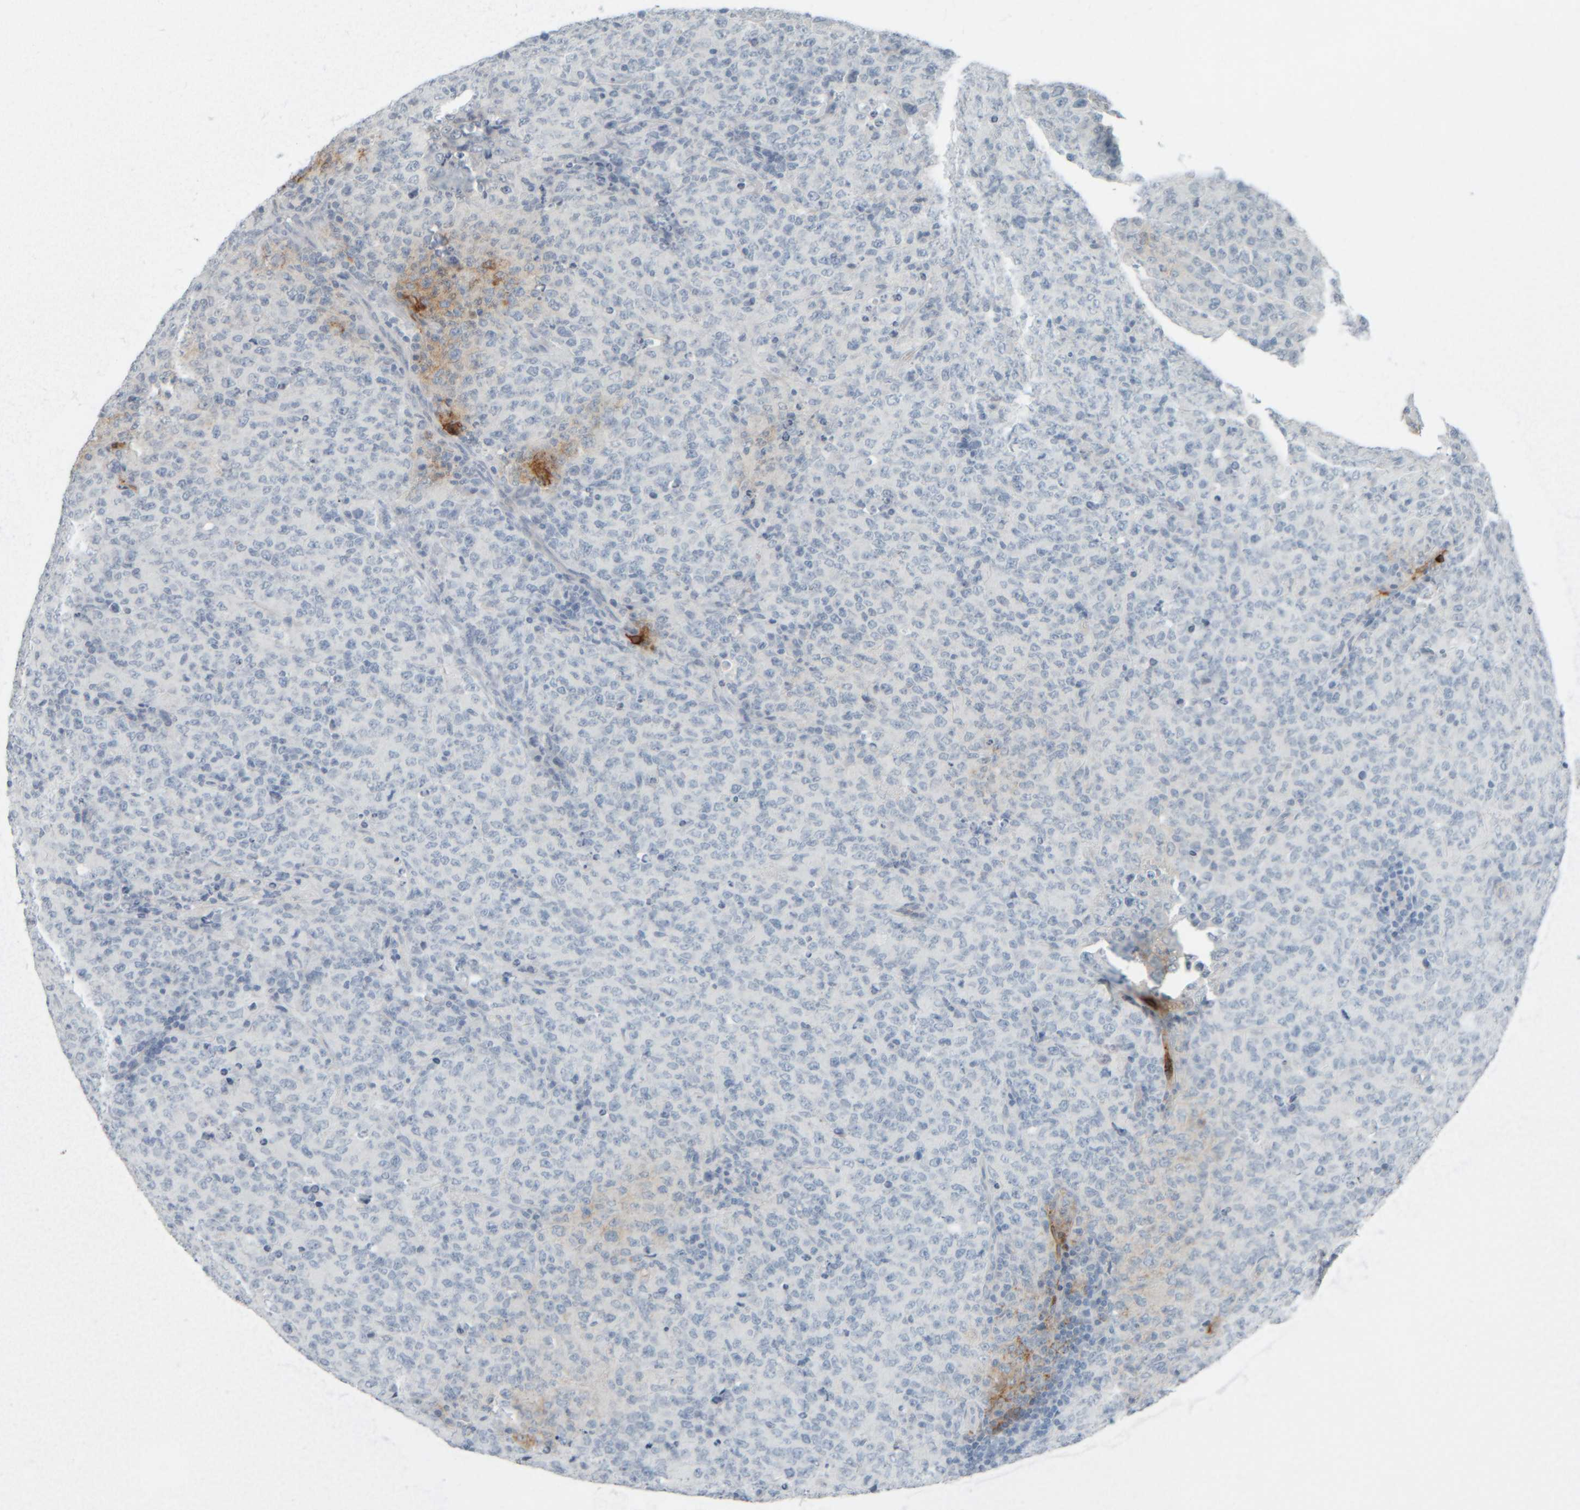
{"staining": {"intensity": "negative", "quantity": "none", "location": "none"}, "tissue": "lymphoma", "cell_type": "Tumor cells", "image_type": "cancer", "snomed": [{"axis": "morphology", "description": "Malignant lymphoma, non-Hodgkin's type, High grade"}, {"axis": "topography", "description": "Tonsil"}], "caption": "Immunohistochemistry image of neoplastic tissue: lymphoma stained with DAB (3,3'-diaminobenzidine) exhibits no significant protein expression in tumor cells.", "gene": "TPSAB1", "patient": {"sex": "female", "age": 36}}